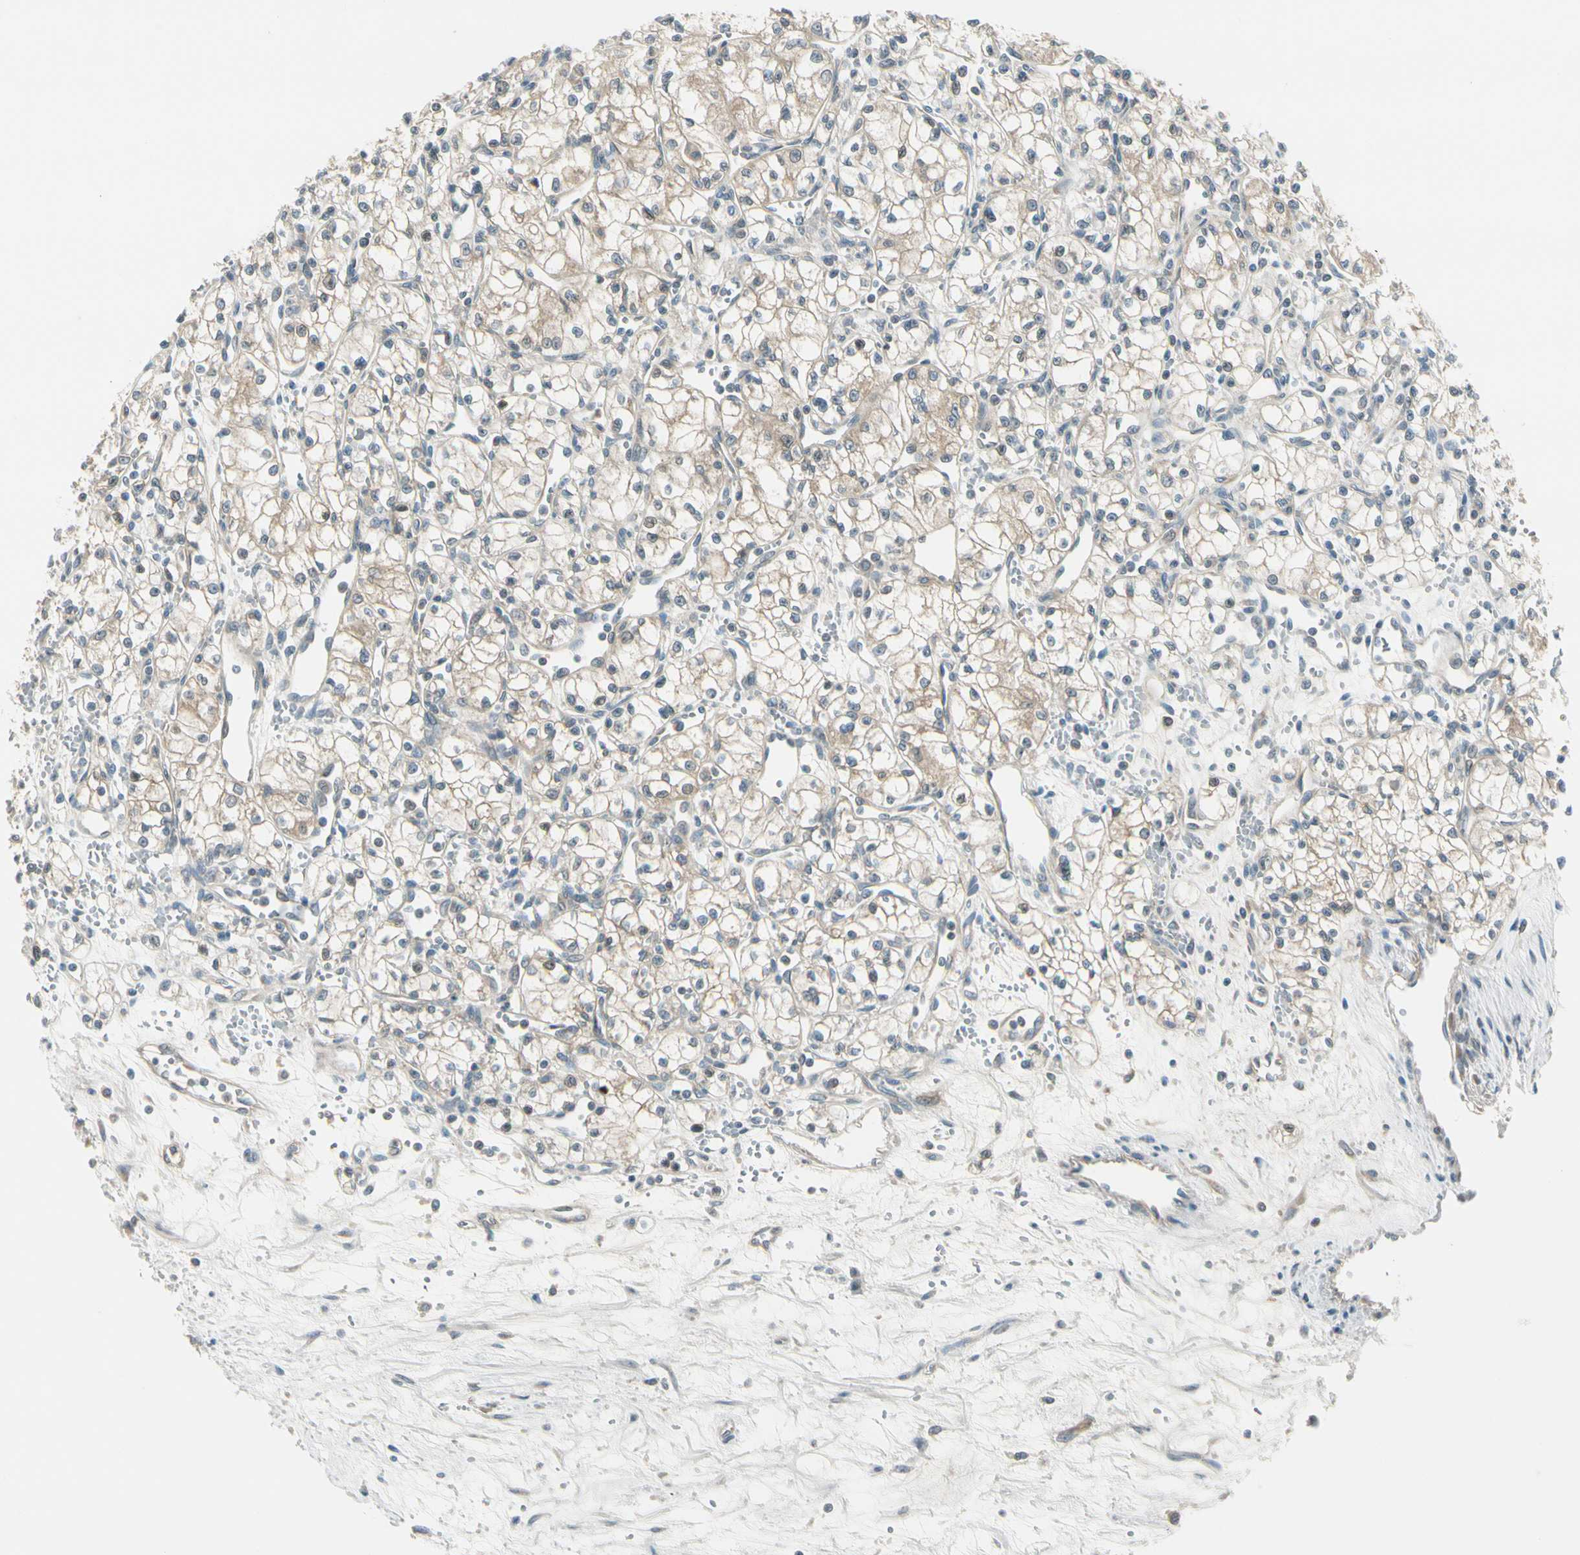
{"staining": {"intensity": "weak", "quantity": ">75%", "location": "cytoplasmic/membranous"}, "tissue": "renal cancer", "cell_type": "Tumor cells", "image_type": "cancer", "snomed": [{"axis": "morphology", "description": "Normal tissue, NOS"}, {"axis": "morphology", "description": "Adenocarcinoma, NOS"}, {"axis": "topography", "description": "Kidney"}], "caption": "High-magnification brightfield microscopy of renal cancer (adenocarcinoma) stained with DAB (3,3'-diaminobenzidine) (brown) and counterstained with hematoxylin (blue). tumor cells exhibit weak cytoplasmic/membranous staining is present in about>75% of cells.", "gene": "BNIP1", "patient": {"sex": "male", "age": 59}}